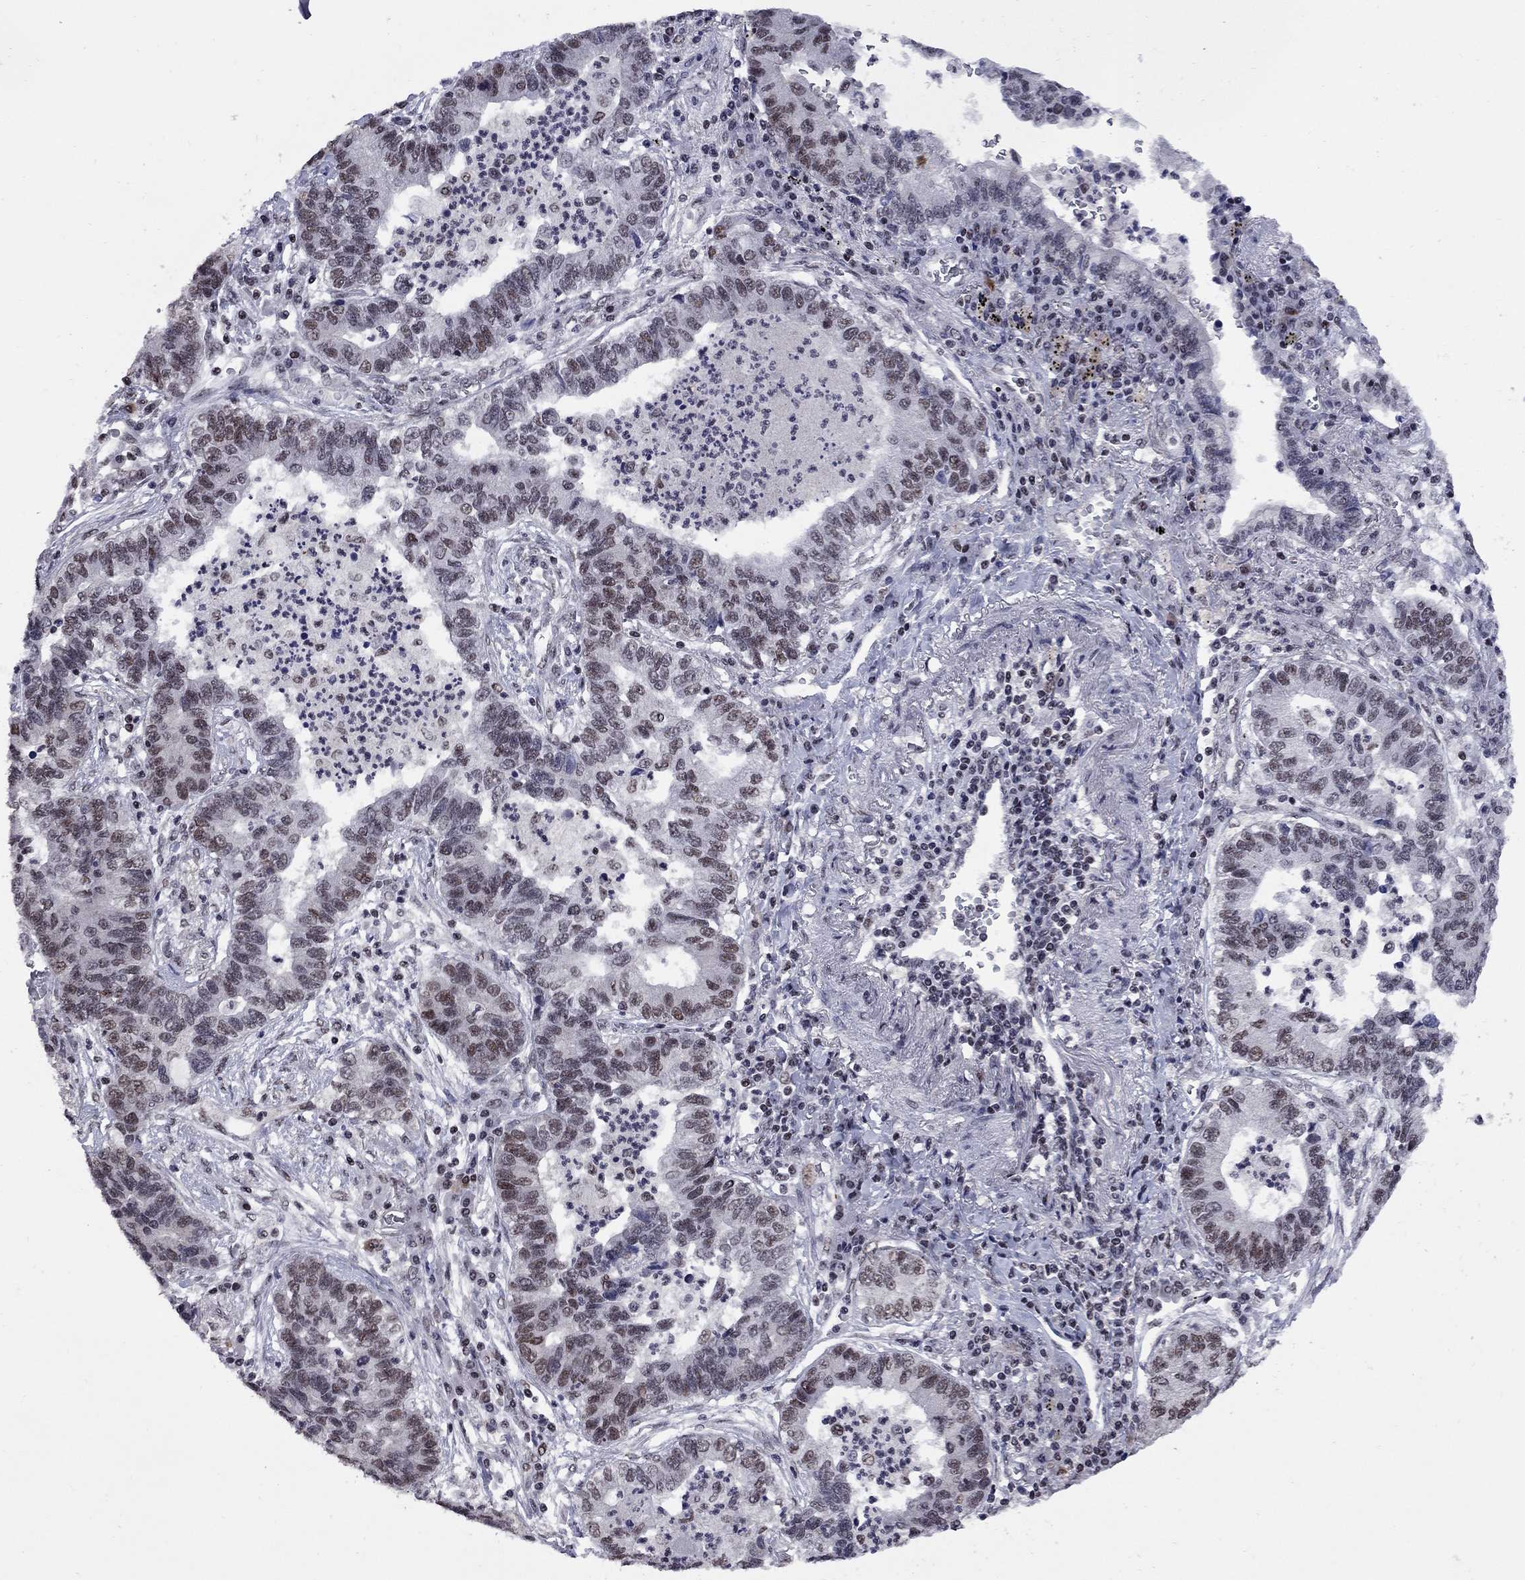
{"staining": {"intensity": "moderate", "quantity": "<25%", "location": "nuclear"}, "tissue": "lung cancer", "cell_type": "Tumor cells", "image_type": "cancer", "snomed": [{"axis": "morphology", "description": "Adenocarcinoma, NOS"}, {"axis": "topography", "description": "Lung"}], "caption": "Immunohistochemistry (IHC) staining of lung adenocarcinoma, which exhibits low levels of moderate nuclear positivity in about <25% of tumor cells indicating moderate nuclear protein expression. The staining was performed using DAB (3,3'-diaminobenzidine) (brown) for protein detection and nuclei were counterstained in hematoxylin (blue).", "gene": "TAF9", "patient": {"sex": "female", "age": 57}}